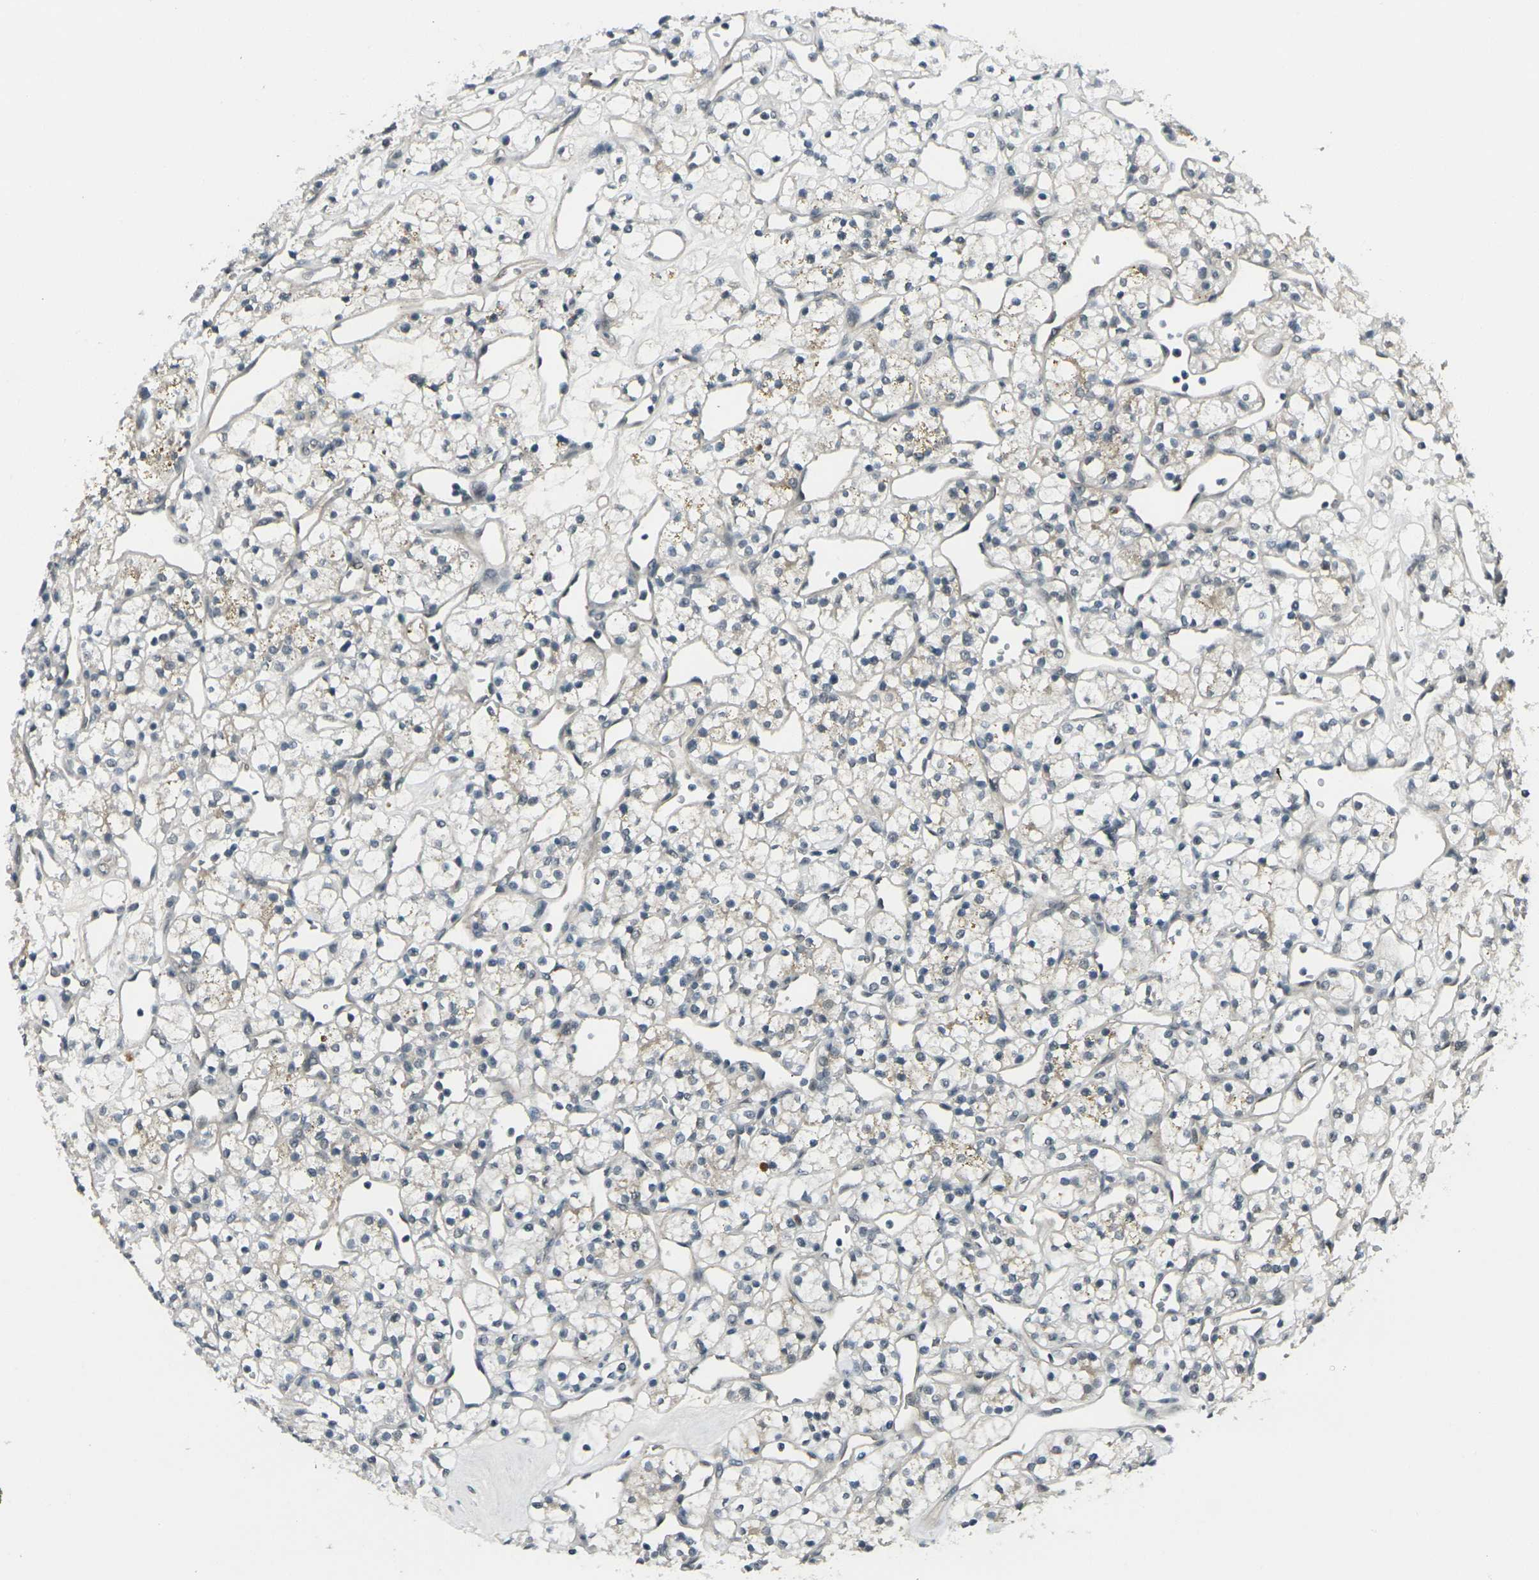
{"staining": {"intensity": "negative", "quantity": "none", "location": "none"}, "tissue": "renal cancer", "cell_type": "Tumor cells", "image_type": "cancer", "snomed": [{"axis": "morphology", "description": "Adenocarcinoma, NOS"}, {"axis": "topography", "description": "Kidney"}], "caption": "Tumor cells show no significant positivity in adenocarcinoma (renal).", "gene": "GPR19", "patient": {"sex": "female", "age": 60}}